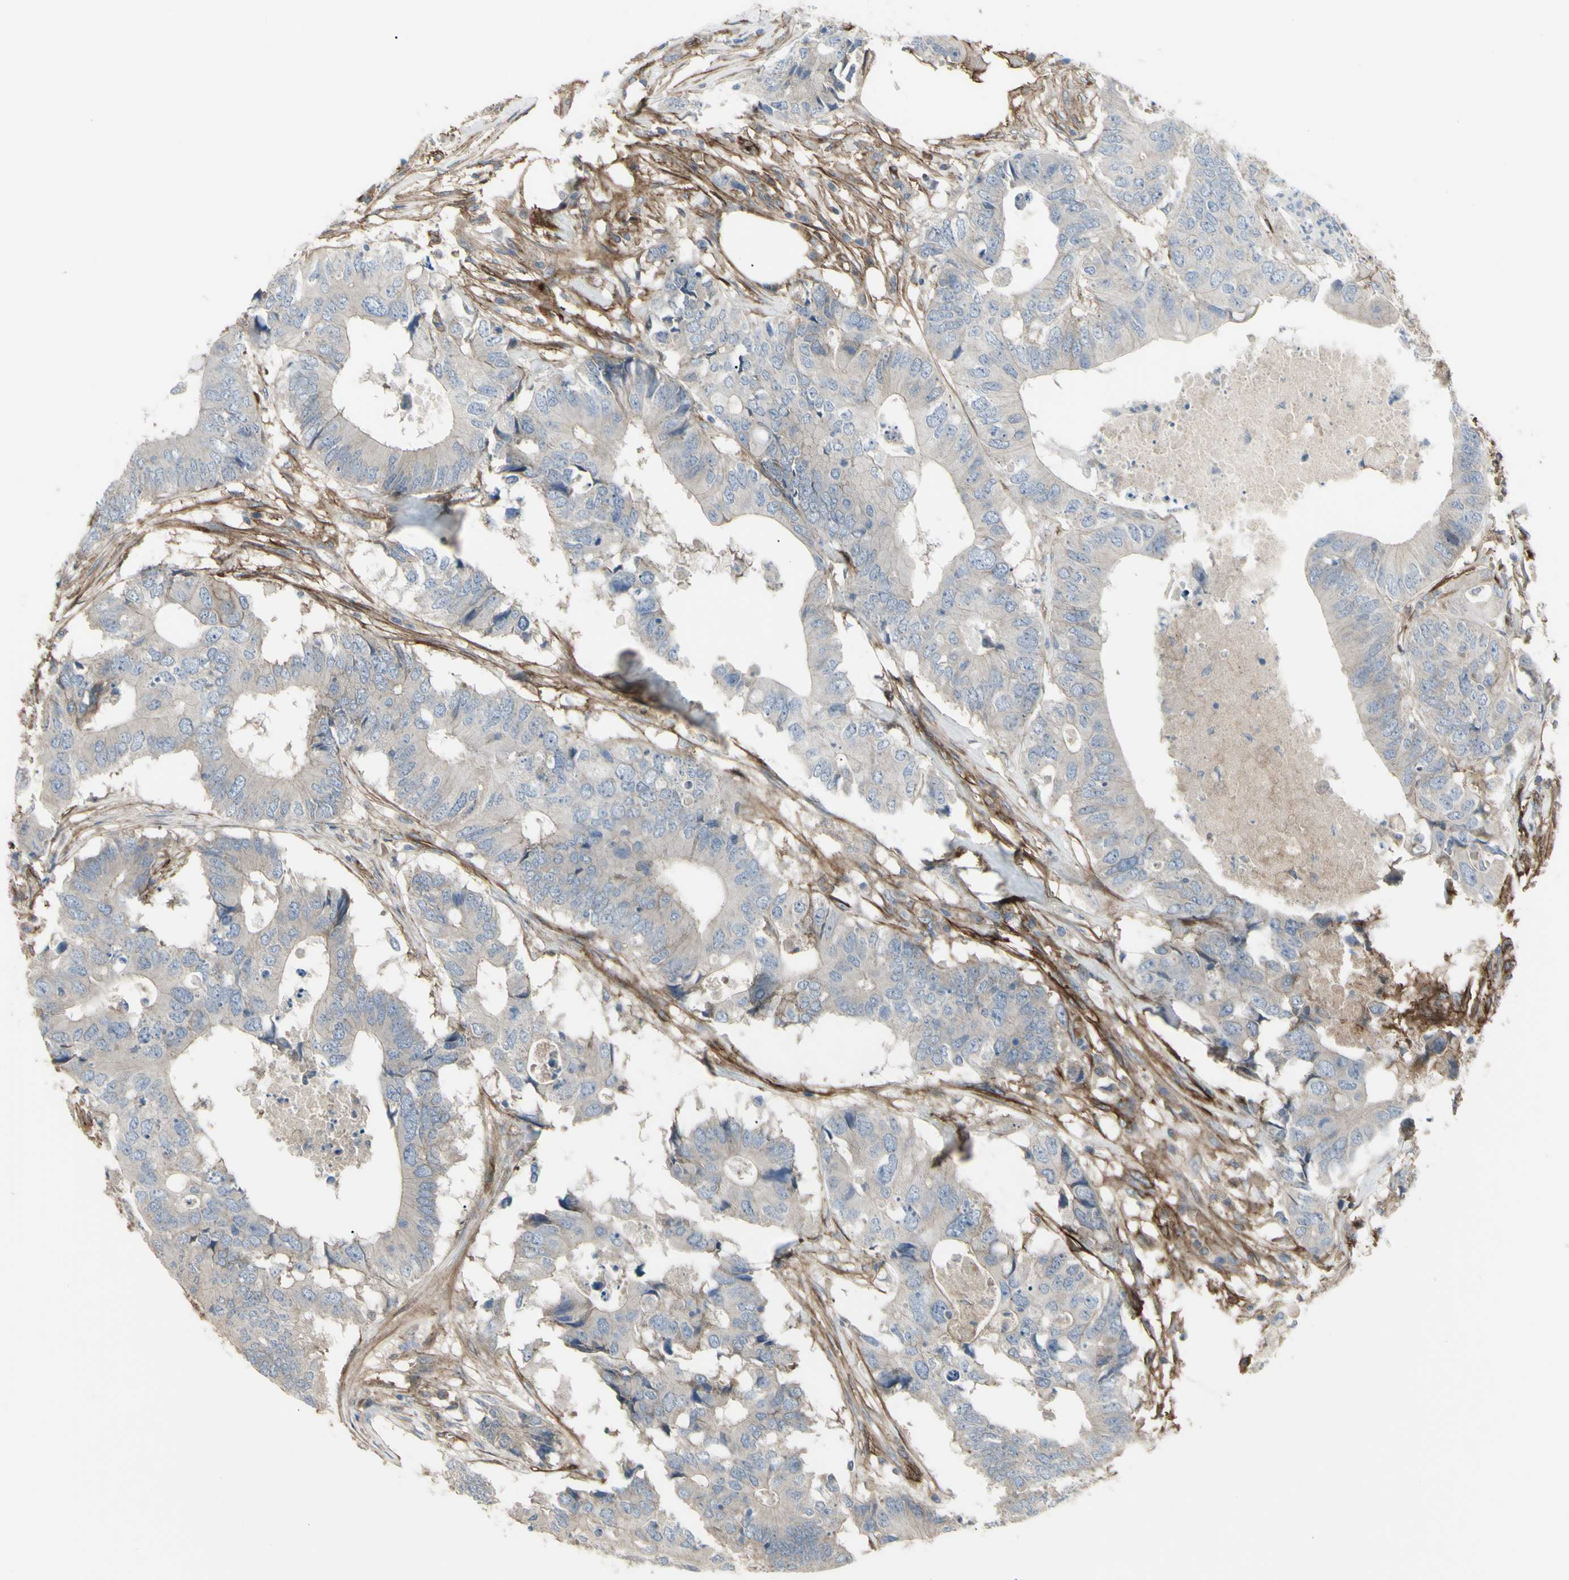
{"staining": {"intensity": "weak", "quantity": "<25%", "location": "cytoplasmic/membranous"}, "tissue": "colorectal cancer", "cell_type": "Tumor cells", "image_type": "cancer", "snomed": [{"axis": "morphology", "description": "Adenocarcinoma, NOS"}, {"axis": "topography", "description": "Colon"}], "caption": "Colorectal cancer (adenocarcinoma) stained for a protein using IHC shows no staining tumor cells.", "gene": "CD276", "patient": {"sex": "male", "age": 71}}